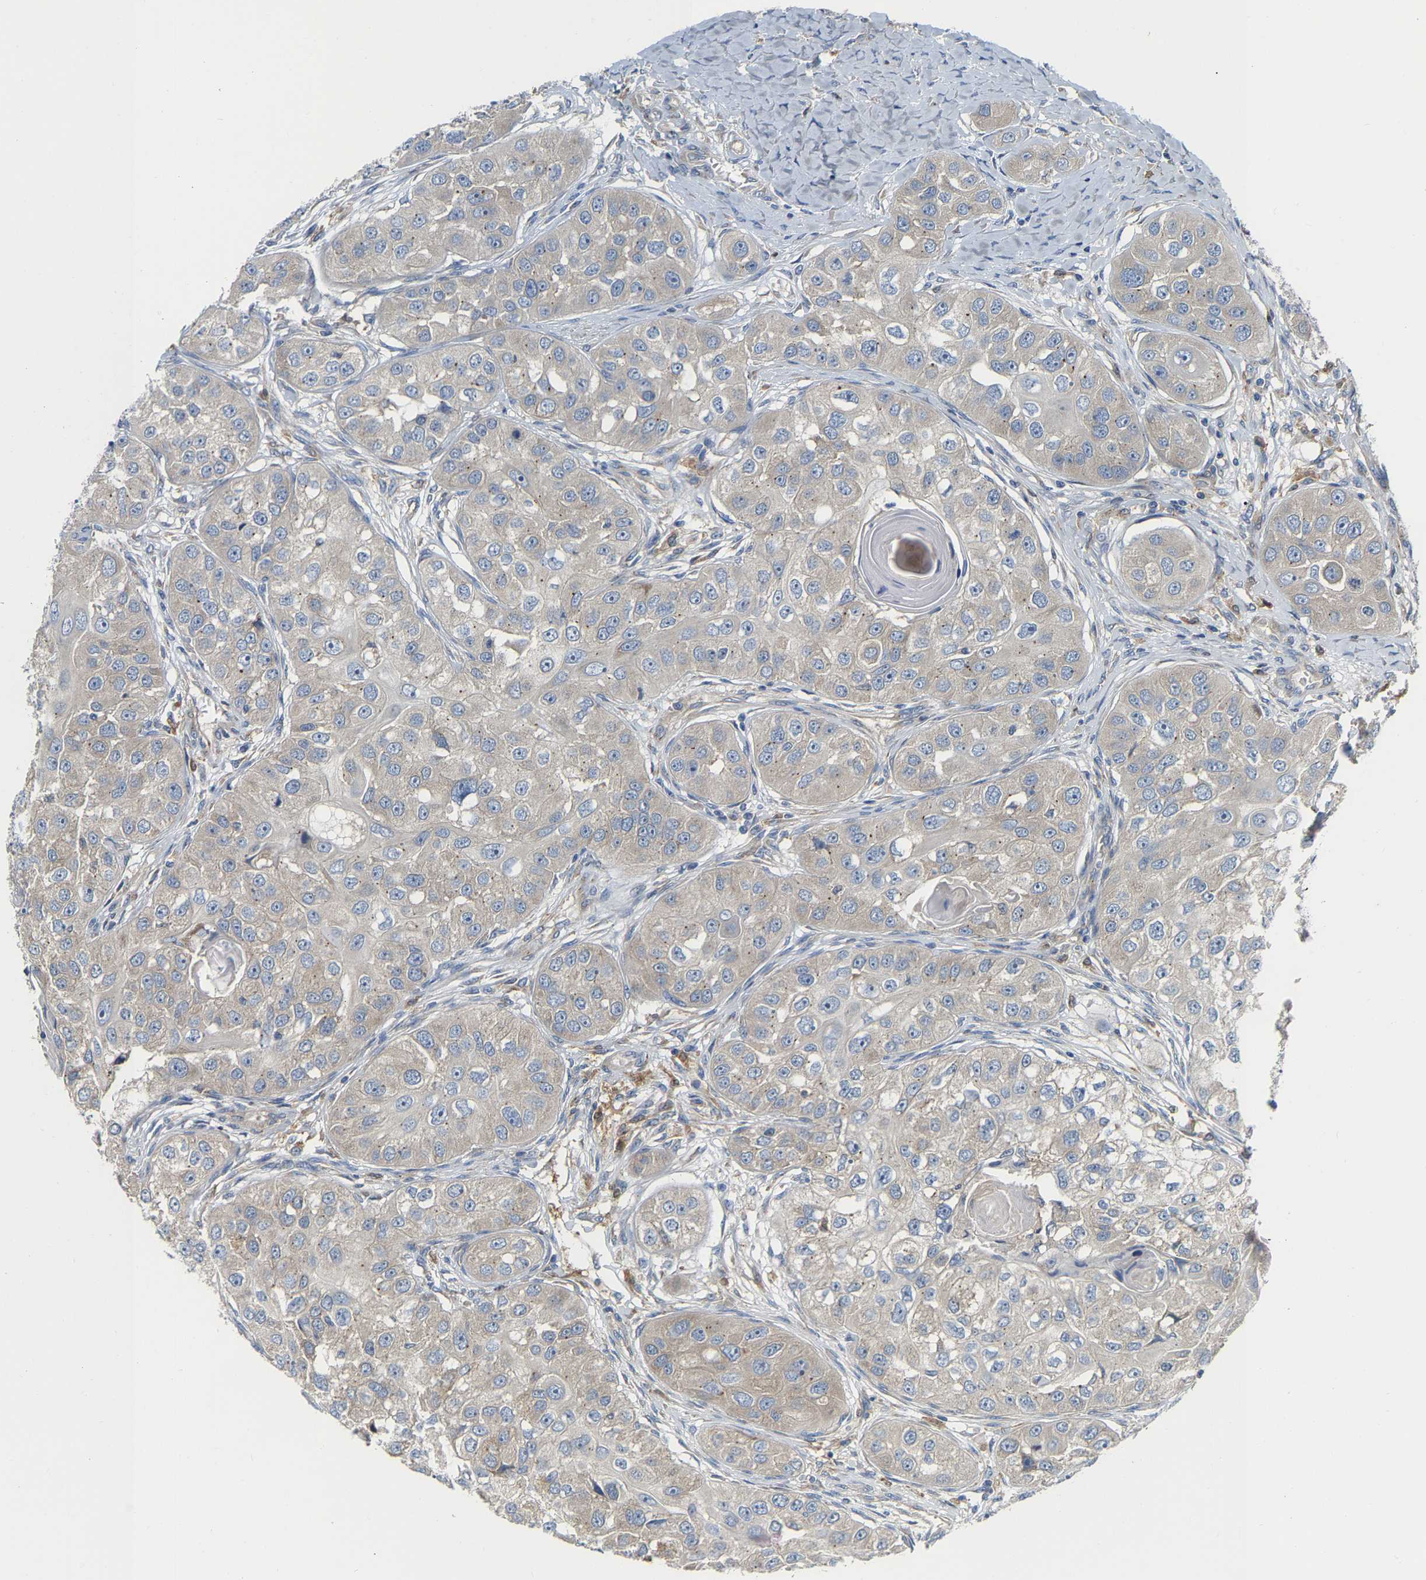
{"staining": {"intensity": "weak", "quantity": "25%-75%", "location": "cytoplasmic/membranous"}, "tissue": "head and neck cancer", "cell_type": "Tumor cells", "image_type": "cancer", "snomed": [{"axis": "morphology", "description": "Normal tissue, NOS"}, {"axis": "morphology", "description": "Squamous cell carcinoma, NOS"}, {"axis": "topography", "description": "Skeletal muscle"}, {"axis": "topography", "description": "Head-Neck"}], "caption": "Head and neck cancer (squamous cell carcinoma) stained with a brown dye demonstrates weak cytoplasmic/membranous positive staining in about 25%-75% of tumor cells.", "gene": "PCNT", "patient": {"sex": "male", "age": 51}}